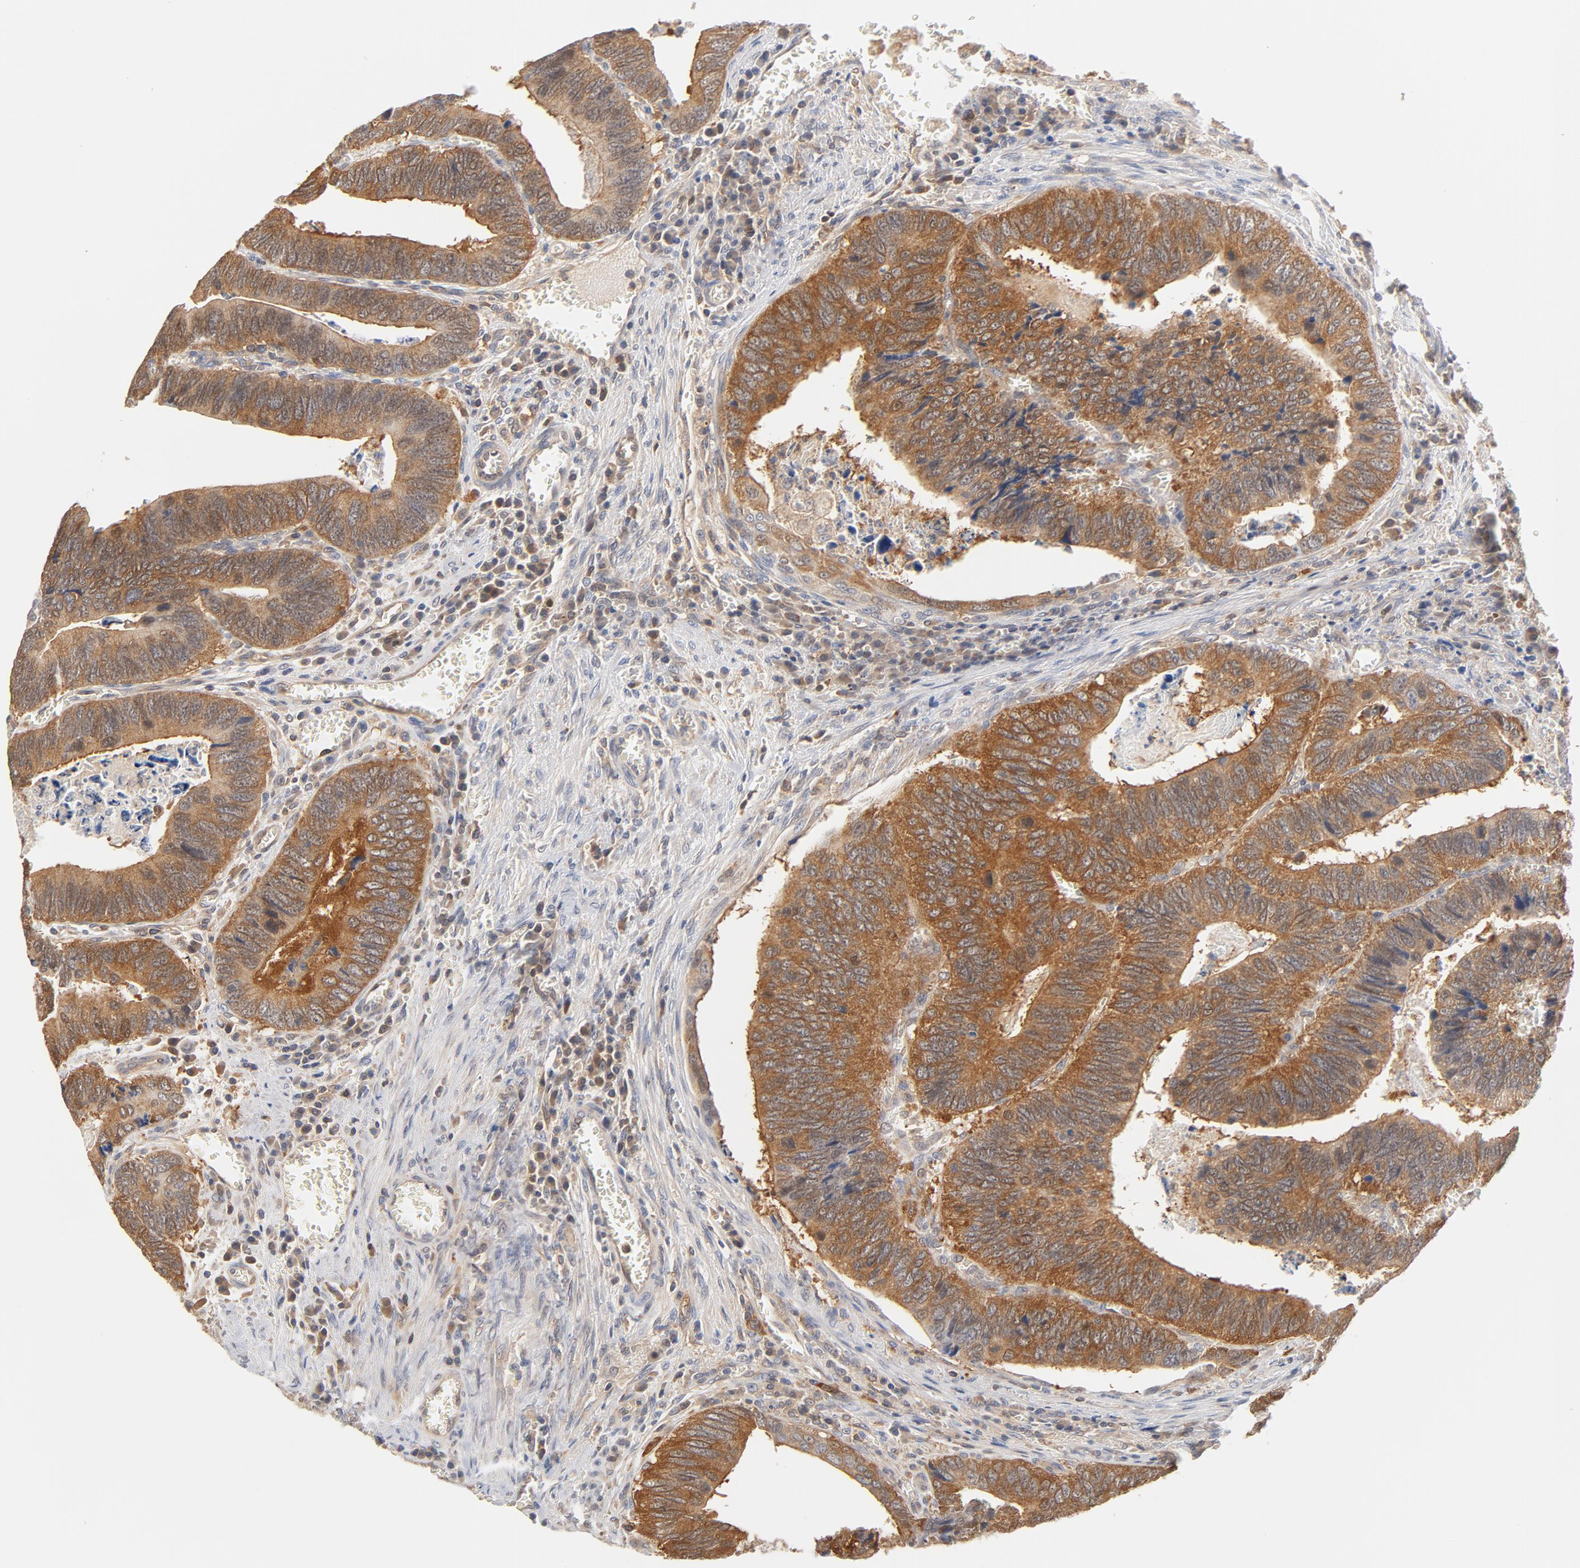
{"staining": {"intensity": "moderate", "quantity": ">75%", "location": "cytoplasmic/membranous"}, "tissue": "colorectal cancer", "cell_type": "Tumor cells", "image_type": "cancer", "snomed": [{"axis": "morphology", "description": "Adenocarcinoma, NOS"}, {"axis": "topography", "description": "Colon"}], "caption": "A high-resolution histopathology image shows immunohistochemistry staining of colorectal cancer (adenocarcinoma), which reveals moderate cytoplasmic/membranous expression in approximately >75% of tumor cells.", "gene": "ASMTL", "patient": {"sex": "male", "age": 72}}